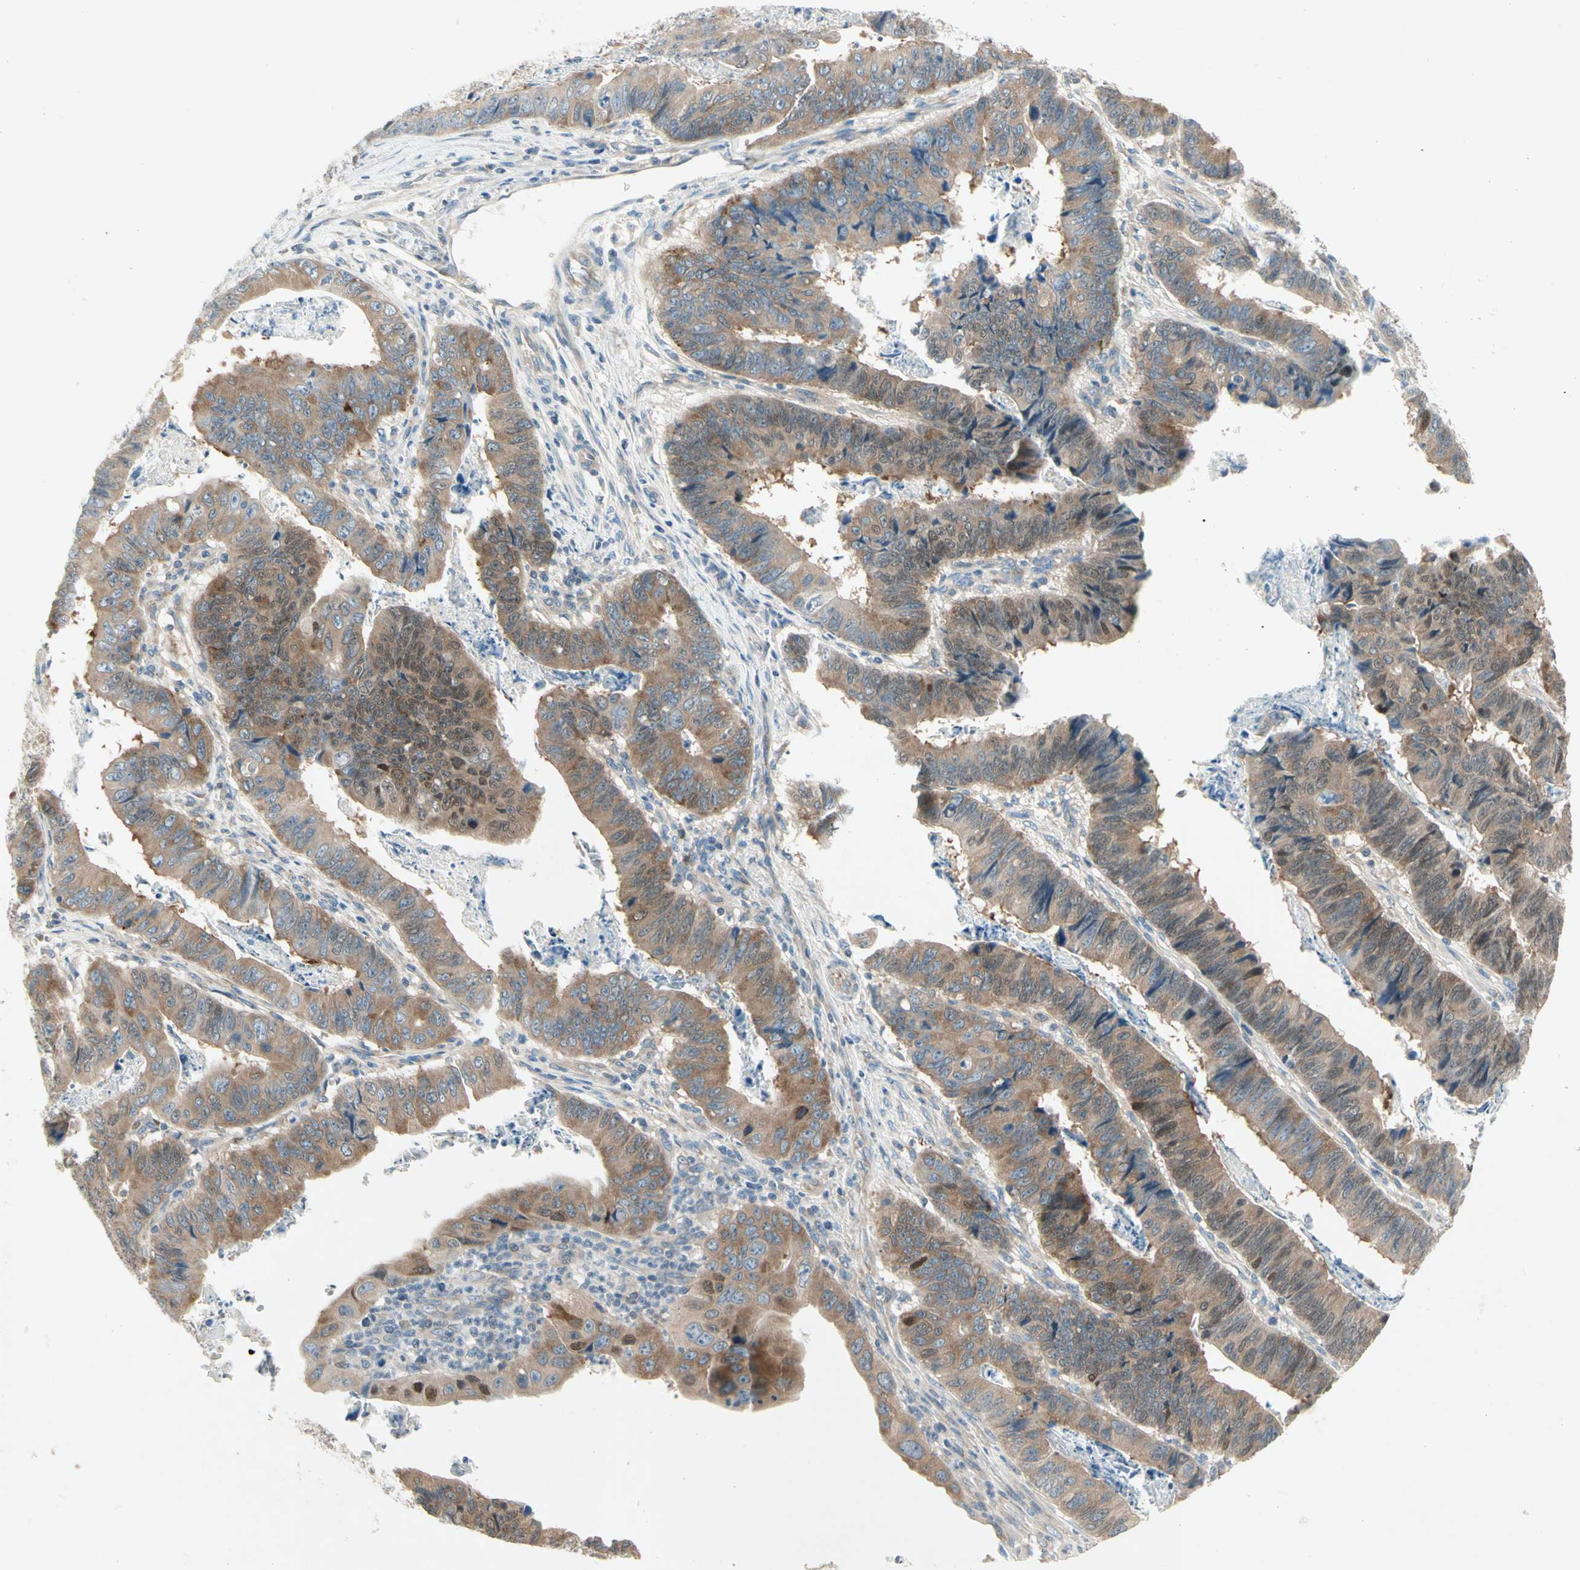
{"staining": {"intensity": "weak", "quantity": ">75%", "location": "cytoplasmic/membranous,nuclear"}, "tissue": "stomach cancer", "cell_type": "Tumor cells", "image_type": "cancer", "snomed": [{"axis": "morphology", "description": "Adenocarcinoma, NOS"}, {"axis": "topography", "description": "Stomach, lower"}], "caption": "The photomicrograph shows a brown stain indicating the presence of a protein in the cytoplasmic/membranous and nuclear of tumor cells in stomach cancer. The staining was performed using DAB (3,3'-diaminobenzidine), with brown indicating positive protein expression. Nuclei are stained blue with hematoxylin.", "gene": "IL1R1", "patient": {"sex": "male", "age": 77}}